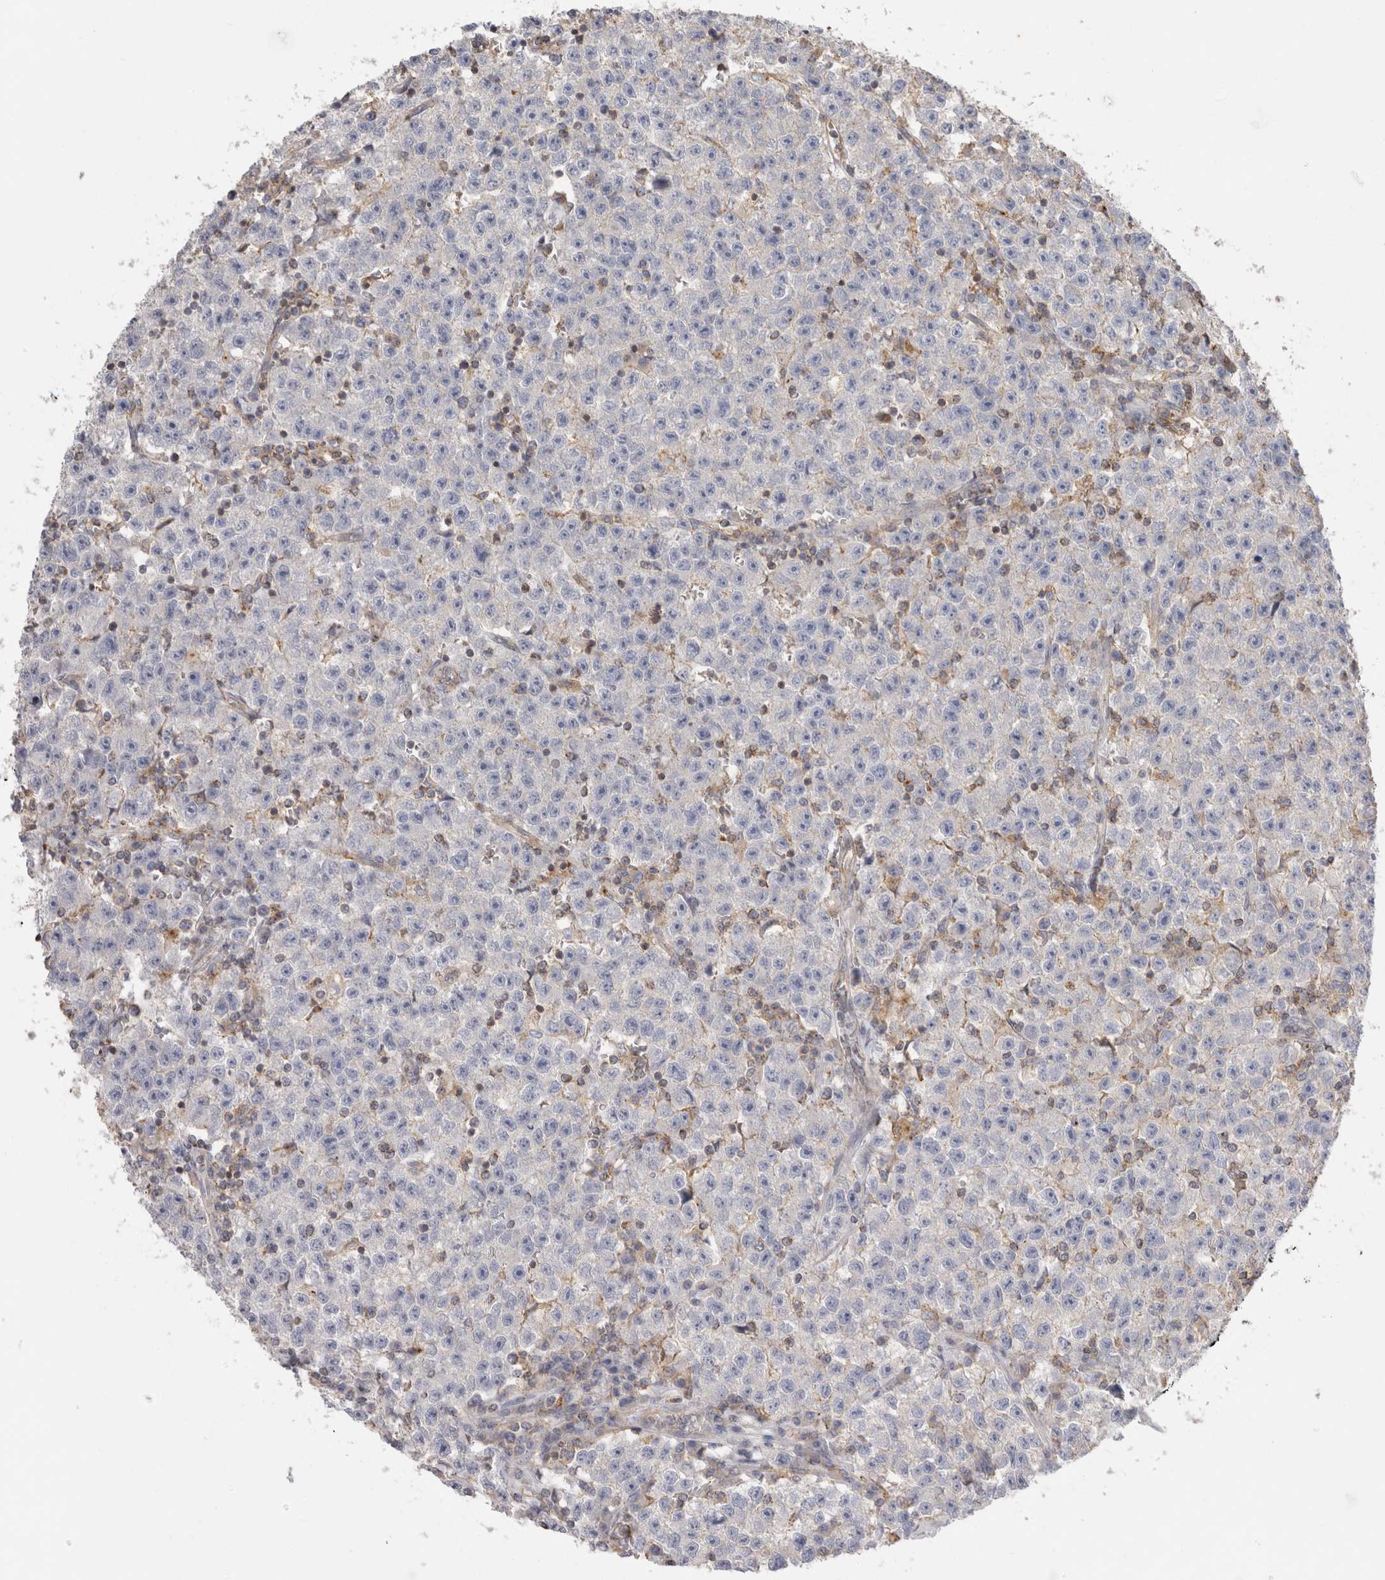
{"staining": {"intensity": "negative", "quantity": "none", "location": "none"}, "tissue": "testis cancer", "cell_type": "Tumor cells", "image_type": "cancer", "snomed": [{"axis": "morphology", "description": "Seminoma, NOS"}, {"axis": "topography", "description": "Testis"}], "caption": "Protein analysis of testis cancer (seminoma) reveals no significant staining in tumor cells.", "gene": "CHMP6", "patient": {"sex": "male", "age": 22}}